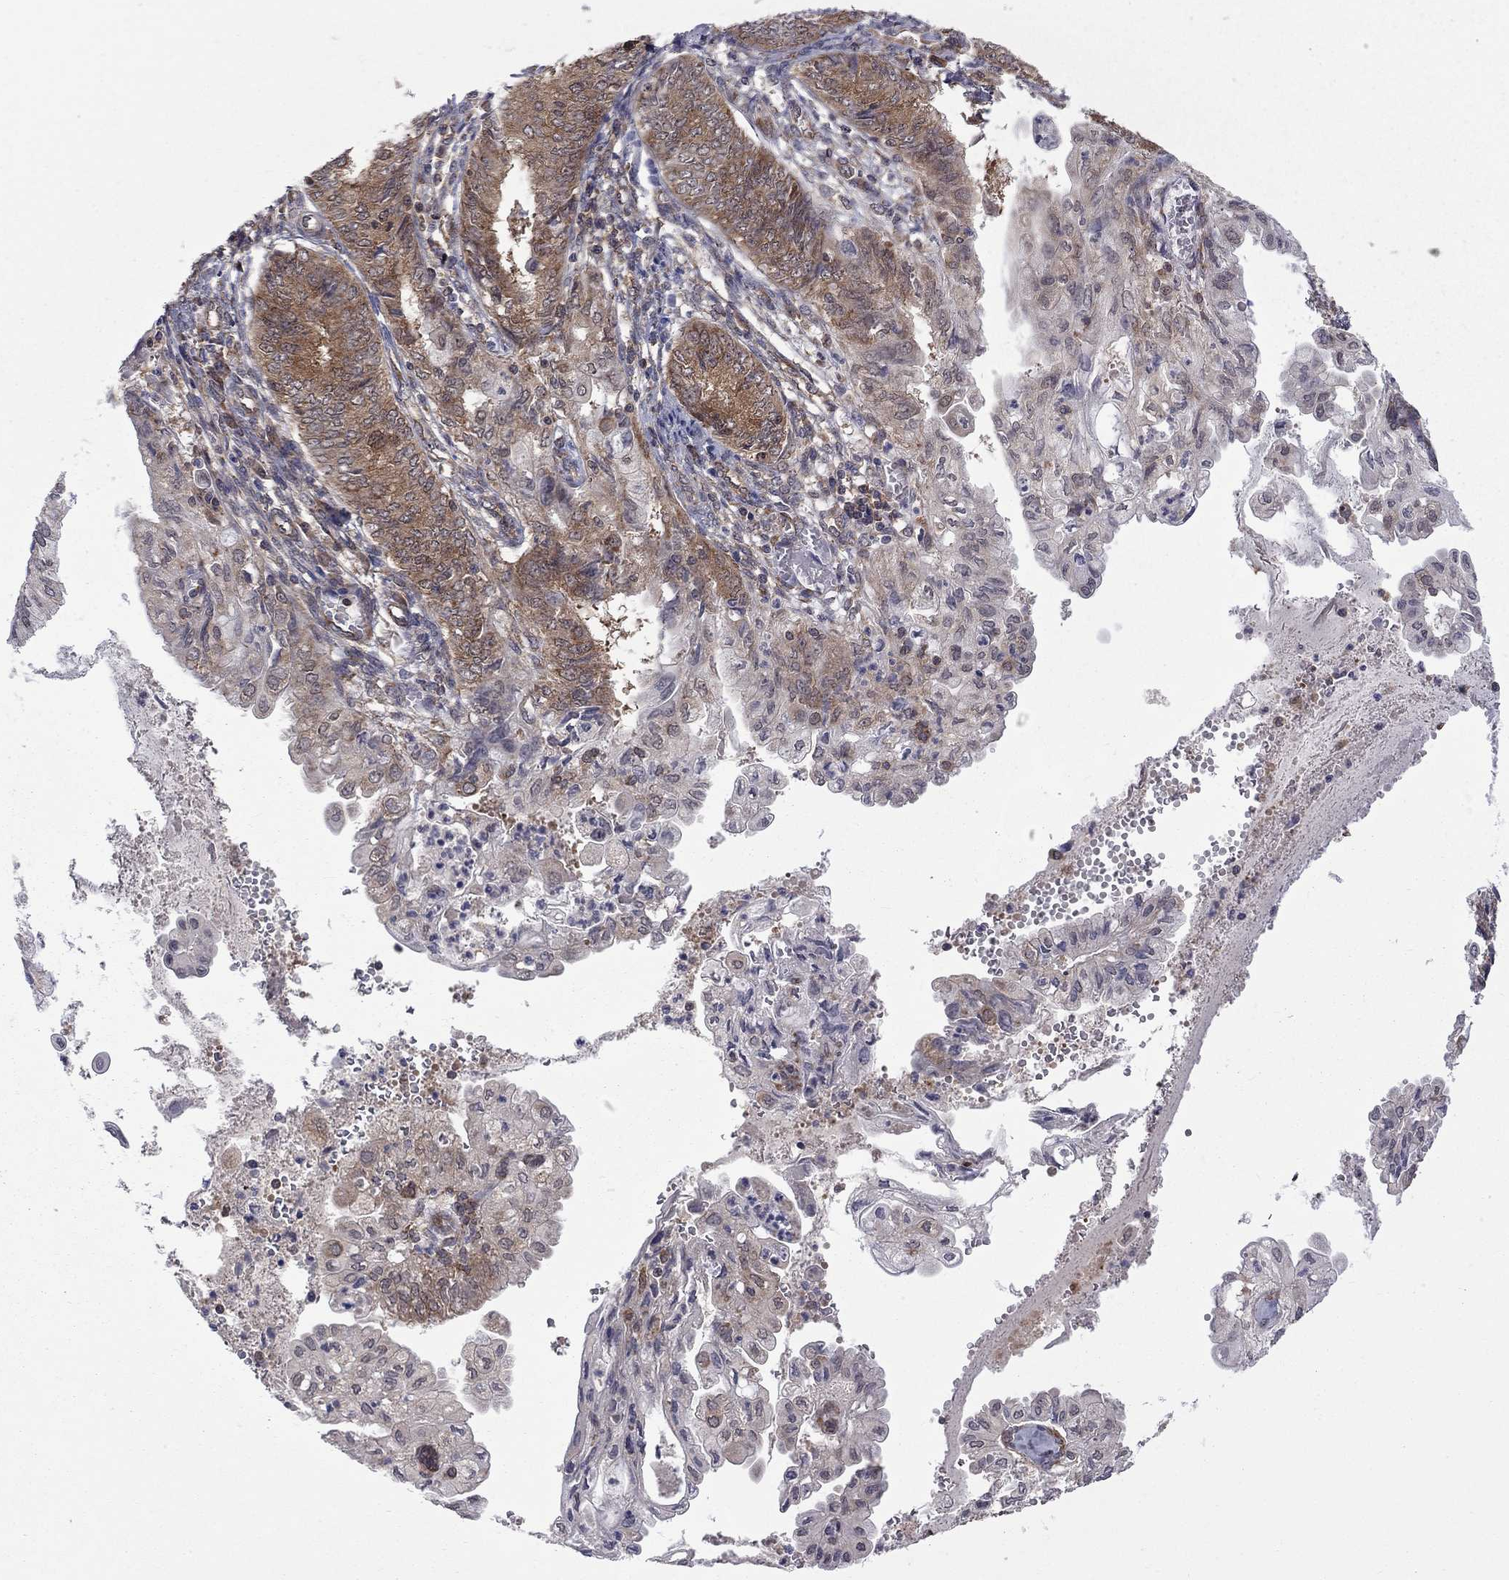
{"staining": {"intensity": "moderate", "quantity": "25%-75%", "location": "cytoplasmic/membranous"}, "tissue": "endometrial cancer", "cell_type": "Tumor cells", "image_type": "cancer", "snomed": [{"axis": "morphology", "description": "Adenocarcinoma, NOS"}, {"axis": "topography", "description": "Endometrium"}], "caption": "Endometrial cancer (adenocarcinoma) stained with a protein marker displays moderate staining in tumor cells.", "gene": "NAA50", "patient": {"sex": "female", "age": 68}}